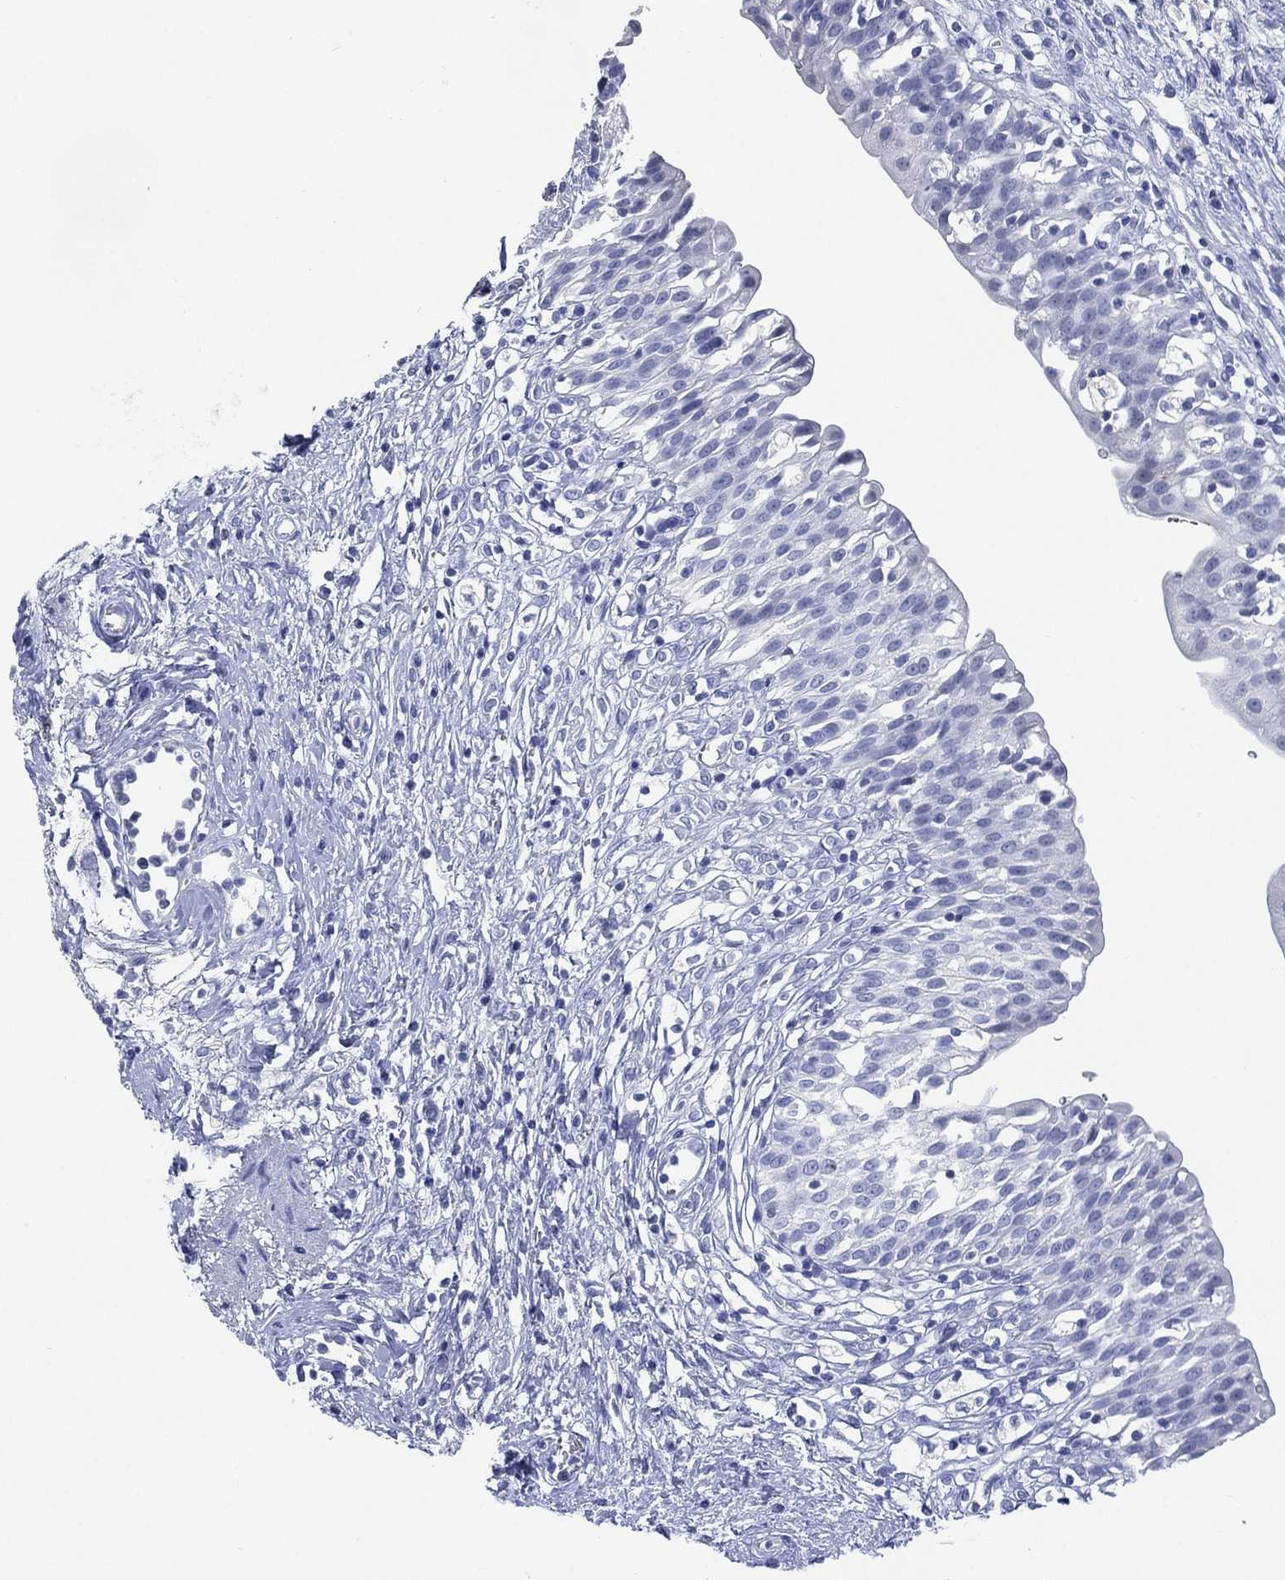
{"staining": {"intensity": "negative", "quantity": "none", "location": "none"}, "tissue": "urinary bladder", "cell_type": "Urothelial cells", "image_type": "normal", "snomed": [{"axis": "morphology", "description": "Normal tissue, NOS"}, {"axis": "topography", "description": "Urinary bladder"}], "caption": "Immunohistochemistry (IHC) micrograph of unremarkable human urinary bladder stained for a protein (brown), which demonstrates no expression in urothelial cells.", "gene": "TMEM247", "patient": {"sex": "male", "age": 76}}